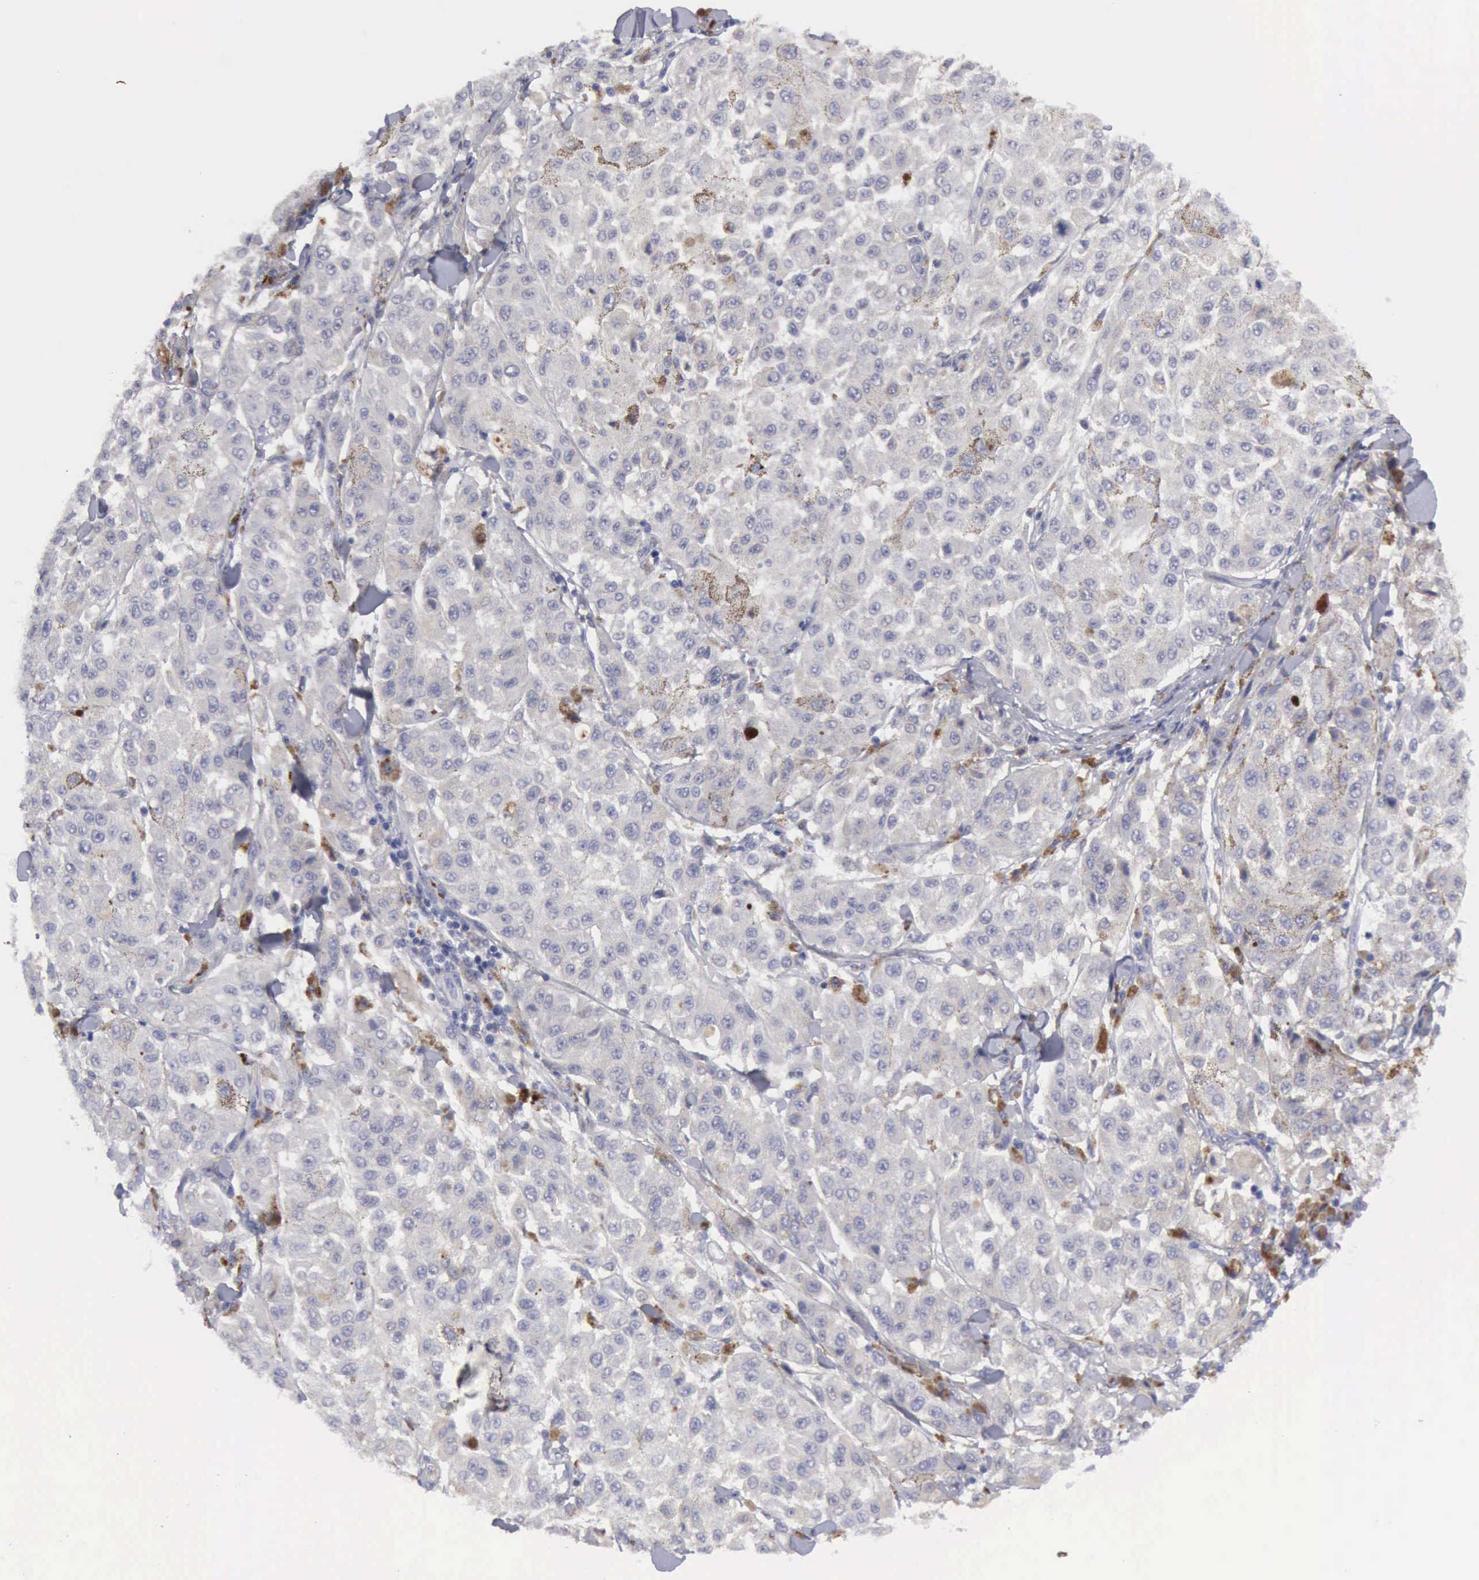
{"staining": {"intensity": "weak", "quantity": "<25%", "location": "cytoplasmic/membranous"}, "tissue": "melanoma", "cell_type": "Tumor cells", "image_type": "cancer", "snomed": [{"axis": "morphology", "description": "Malignant melanoma, NOS"}, {"axis": "topography", "description": "Skin"}], "caption": "Image shows no significant protein staining in tumor cells of melanoma. Brightfield microscopy of immunohistochemistry (IHC) stained with DAB (3,3'-diaminobenzidine) (brown) and hematoxylin (blue), captured at high magnification.", "gene": "CTSS", "patient": {"sex": "female", "age": 64}}